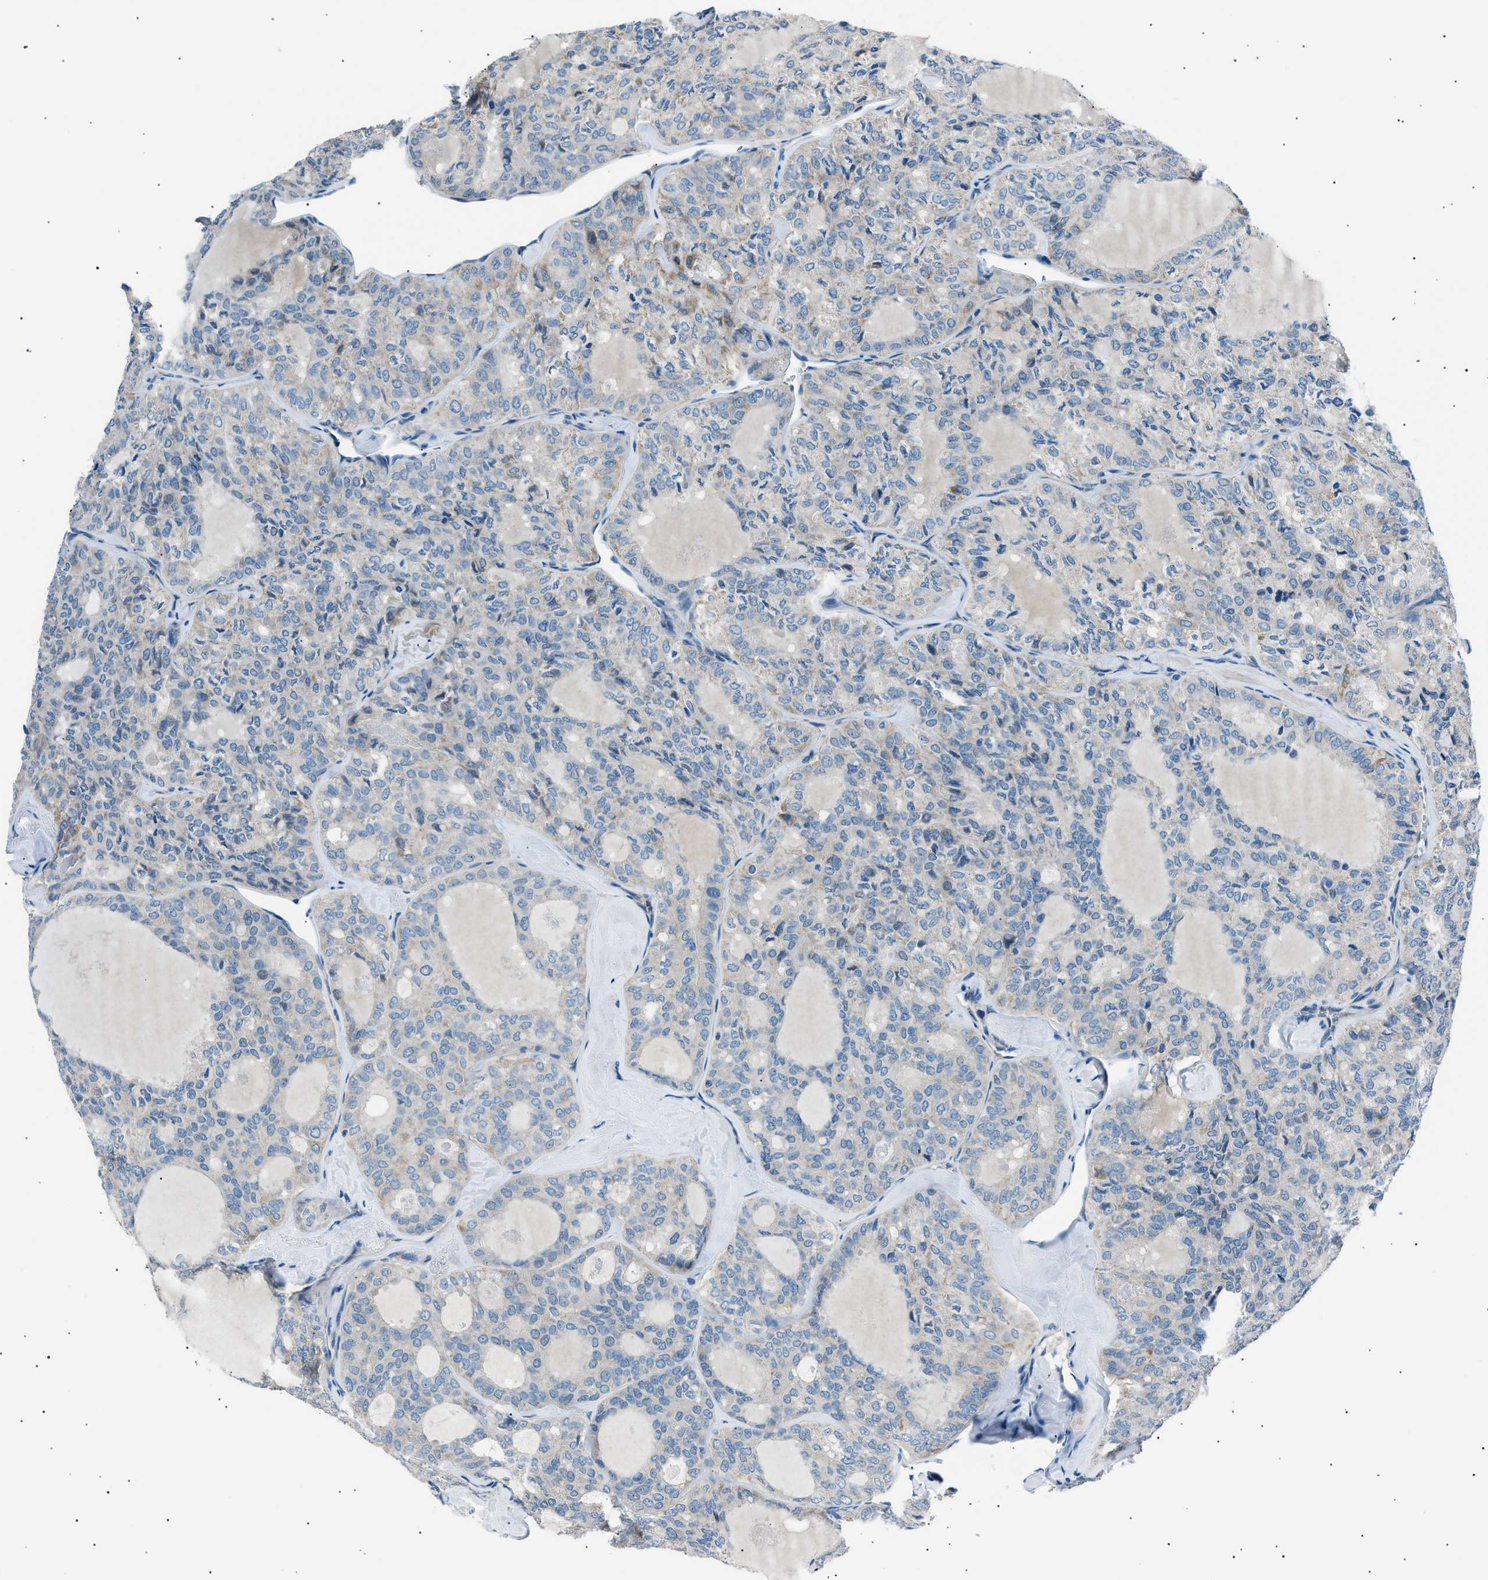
{"staining": {"intensity": "negative", "quantity": "none", "location": "none"}, "tissue": "thyroid cancer", "cell_type": "Tumor cells", "image_type": "cancer", "snomed": [{"axis": "morphology", "description": "Follicular adenoma carcinoma, NOS"}, {"axis": "topography", "description": "Thyroid gland"}], "caption": "Follicular adenoma carcinoma (thyroid) was stained to show a protein in brown. There is no significant staining in tumor cells. (Immunohistochemistry (ihc), brightfield microscopy, high magnification).", "gene": "LRRC37B", "patient": {"sex": "male", "age": 75}}